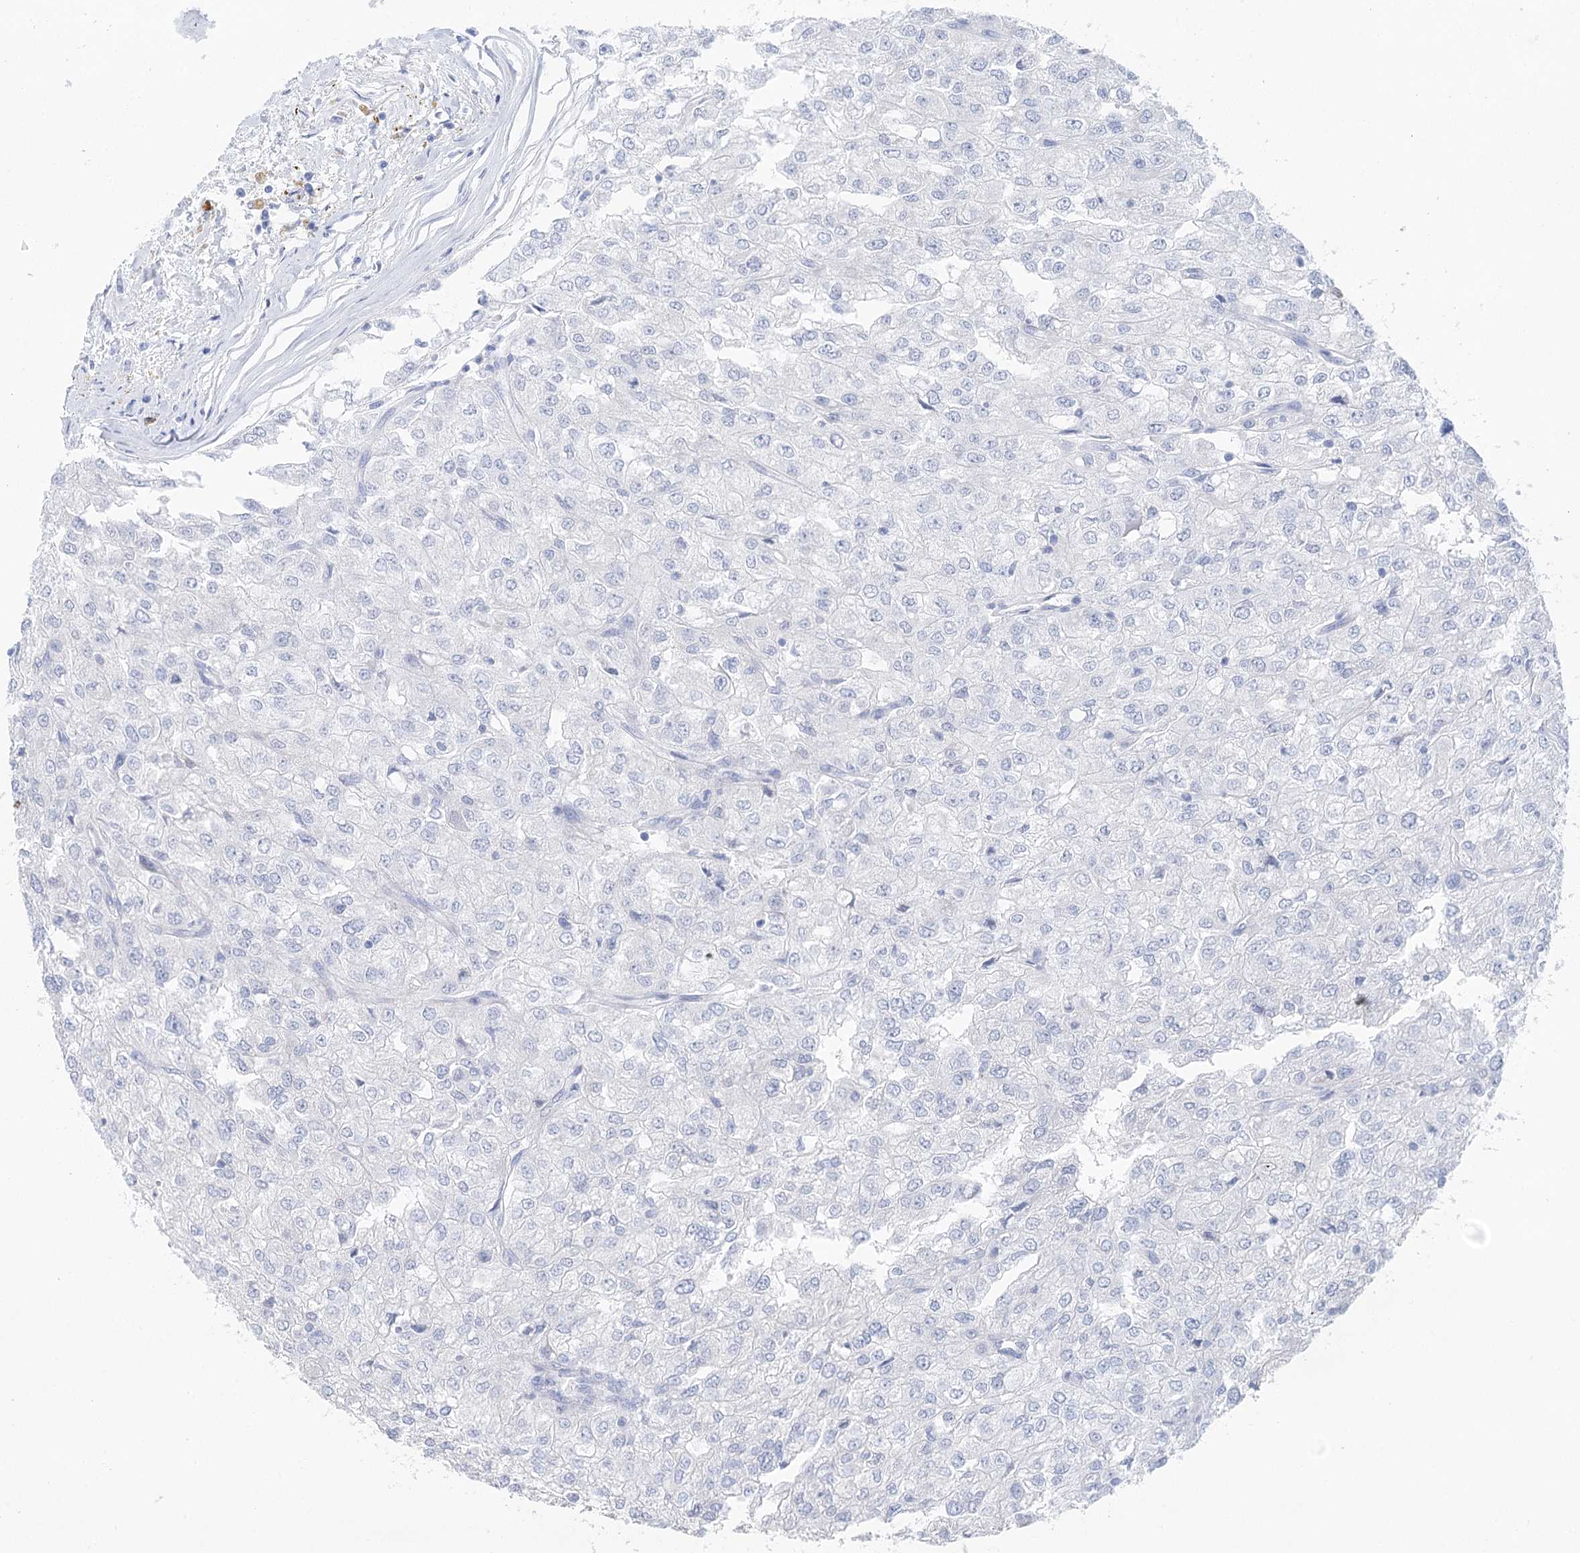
{"staining": {"intensity": "negative", "quantity": "none", "location": "none"}, "tissue": "renal cancer", "cell_type": "Tumor cells", "image_type": "cancer", "snomed": [{"axis": "morphology", "description": "Adenocarcinoma, NOS"}, {"axis": "topography", "description": "Kidney"}], "caption": "The IHC photomicrograph has no significant staining in tumor cells of renal adenocarcinoma tissue. (IHC, brightfield microscopy, high magnification).", "gene": "LALBA", "patient": {"sex": "female", "age": 54}}